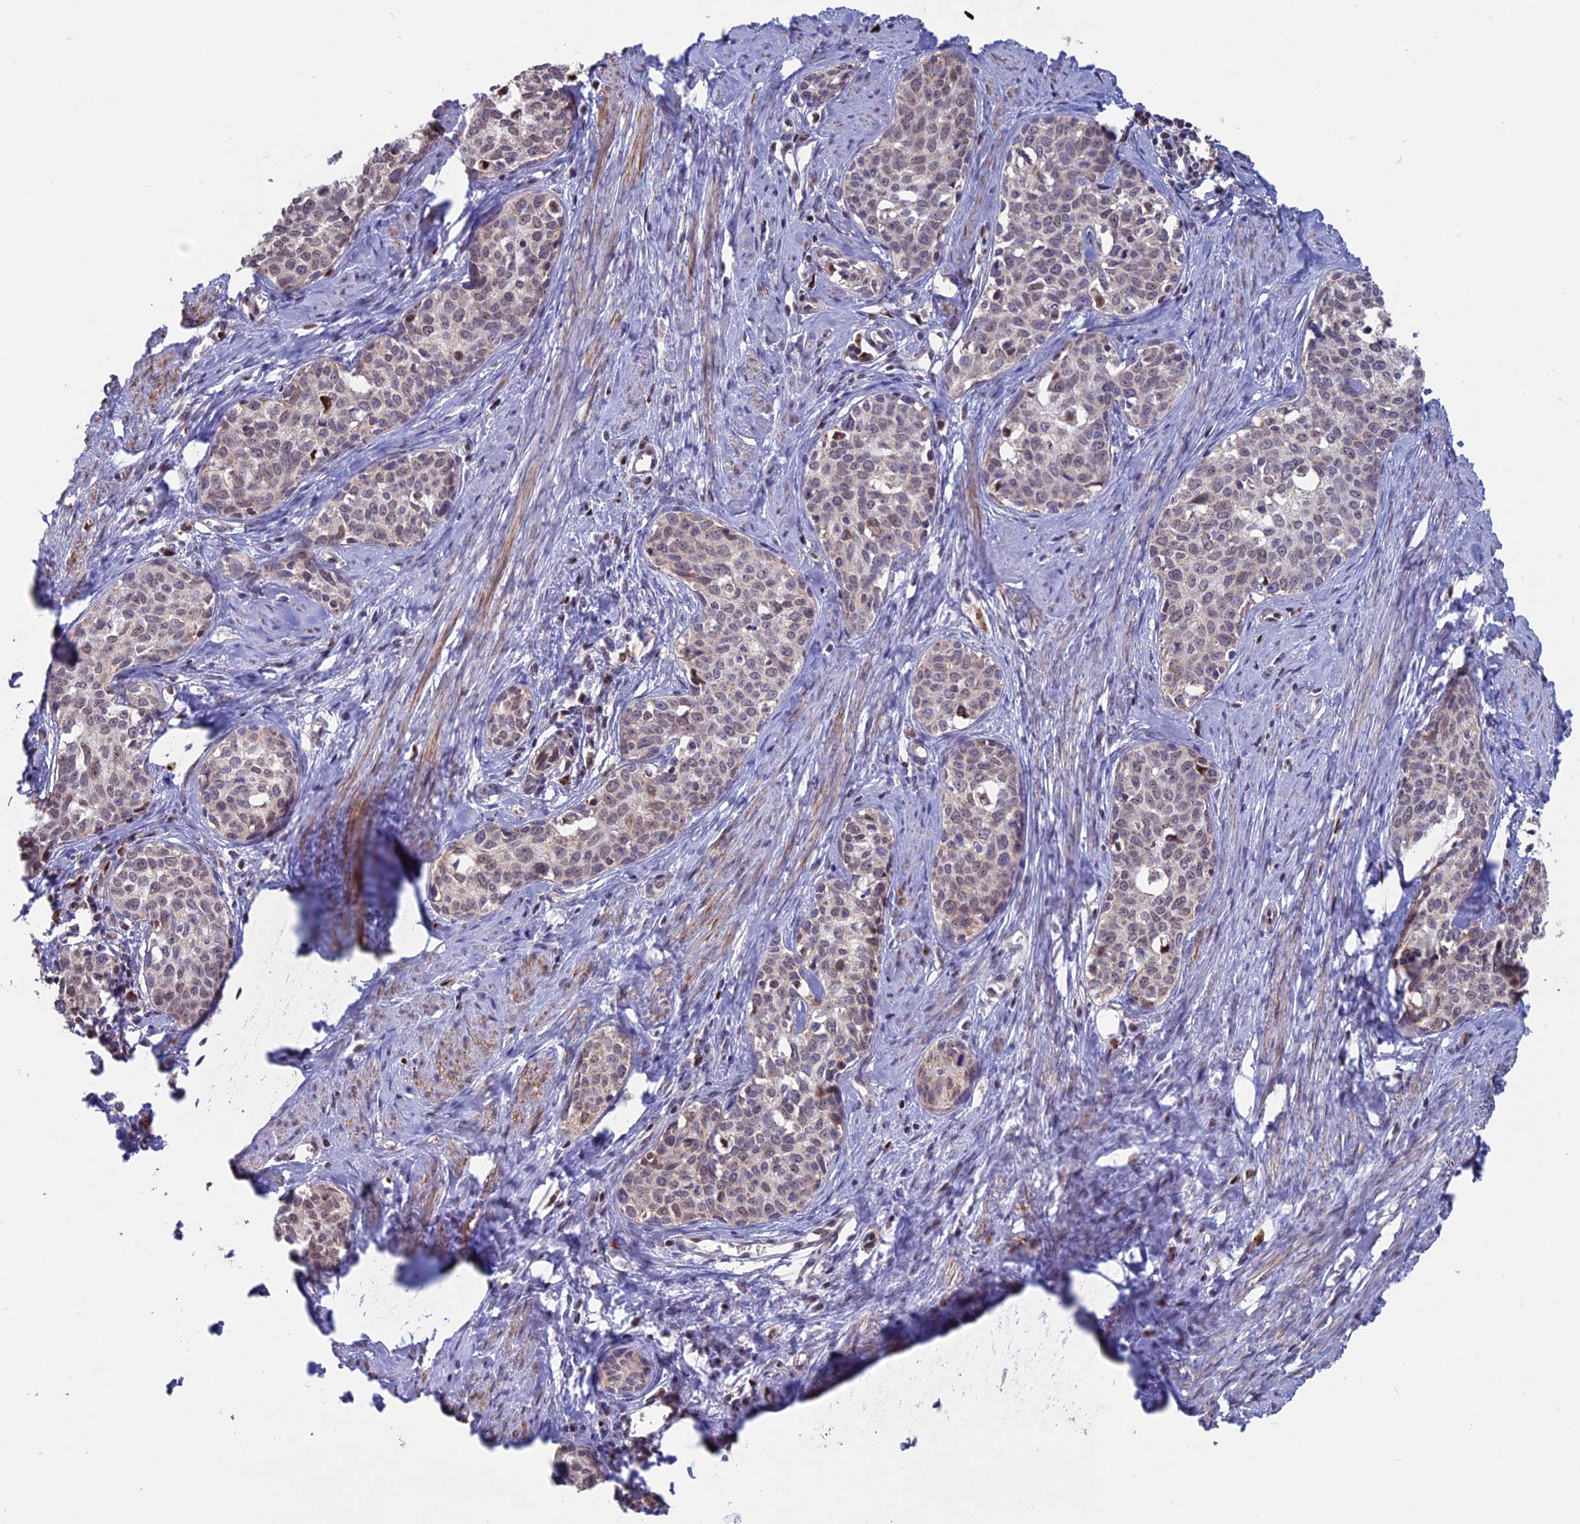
{"staining": {"intensity": "moderate", "quantity": "25%-75%", "location": "cytoplasmic/membranous,nuclear"}, "tissue": "cervical cancer", "cell_type": "Tumor cells", "image_type": "cancer", "snomed": [{"axis": "morphology", "description": "Squamous cell carcinoma, NOS"}, {"axis": "topography", "description": "Cervix"}], "caption": "Cervical squamous cell carcinoma was stained to show a protein in brown. There is medium levels of moderate cytoplasmic/membranous and nuclear positivity in approximately 25%-75% of tumor cells. The staining was performed using DAB (3,3'-diaminobenzidine), with brown indicating positive protein expression. Nuclei are stained blue with hematoxylin.", "gene": "ACSS1", "patient": {"sex": "female", "age": 52}}